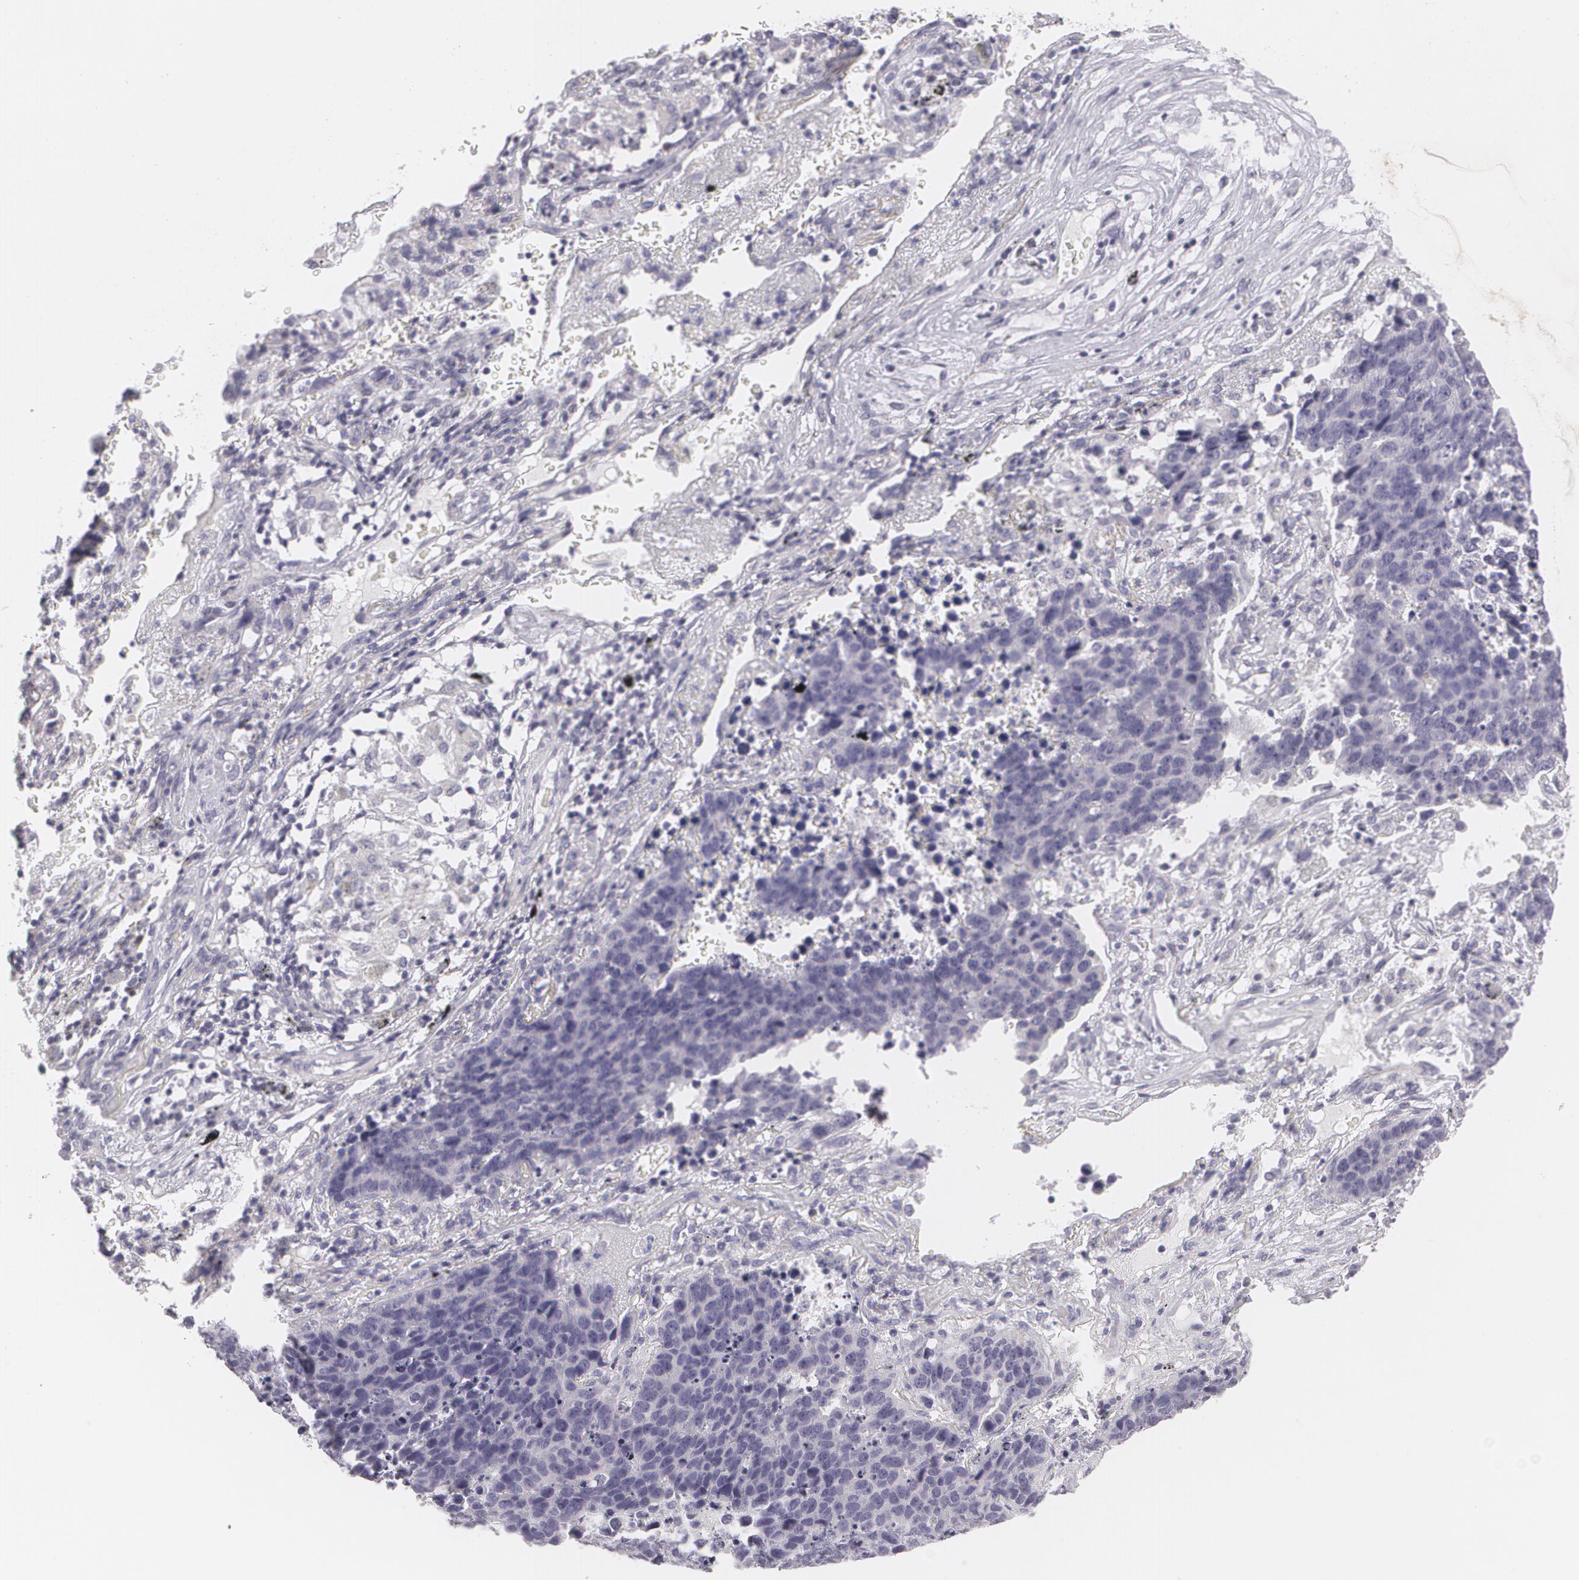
{"staining": {"intensity": "negative", "quantity": "none", "location": "none"}, "tissue": "lung cancer", "cell_type": "Tumor cells", "image_type": "cancer", "snomed": [{"axis": "morphology", "description": "Carcinoid, malignant, NOS"}, {"axis": "topography", "description": "Lung"}], "caption": "The micrograph displays no significant staining in tumor cells of lung cancer (malignant carcinoid).", "gene": "MBNL3", "patient": {"sex": "male", "age": 60}}